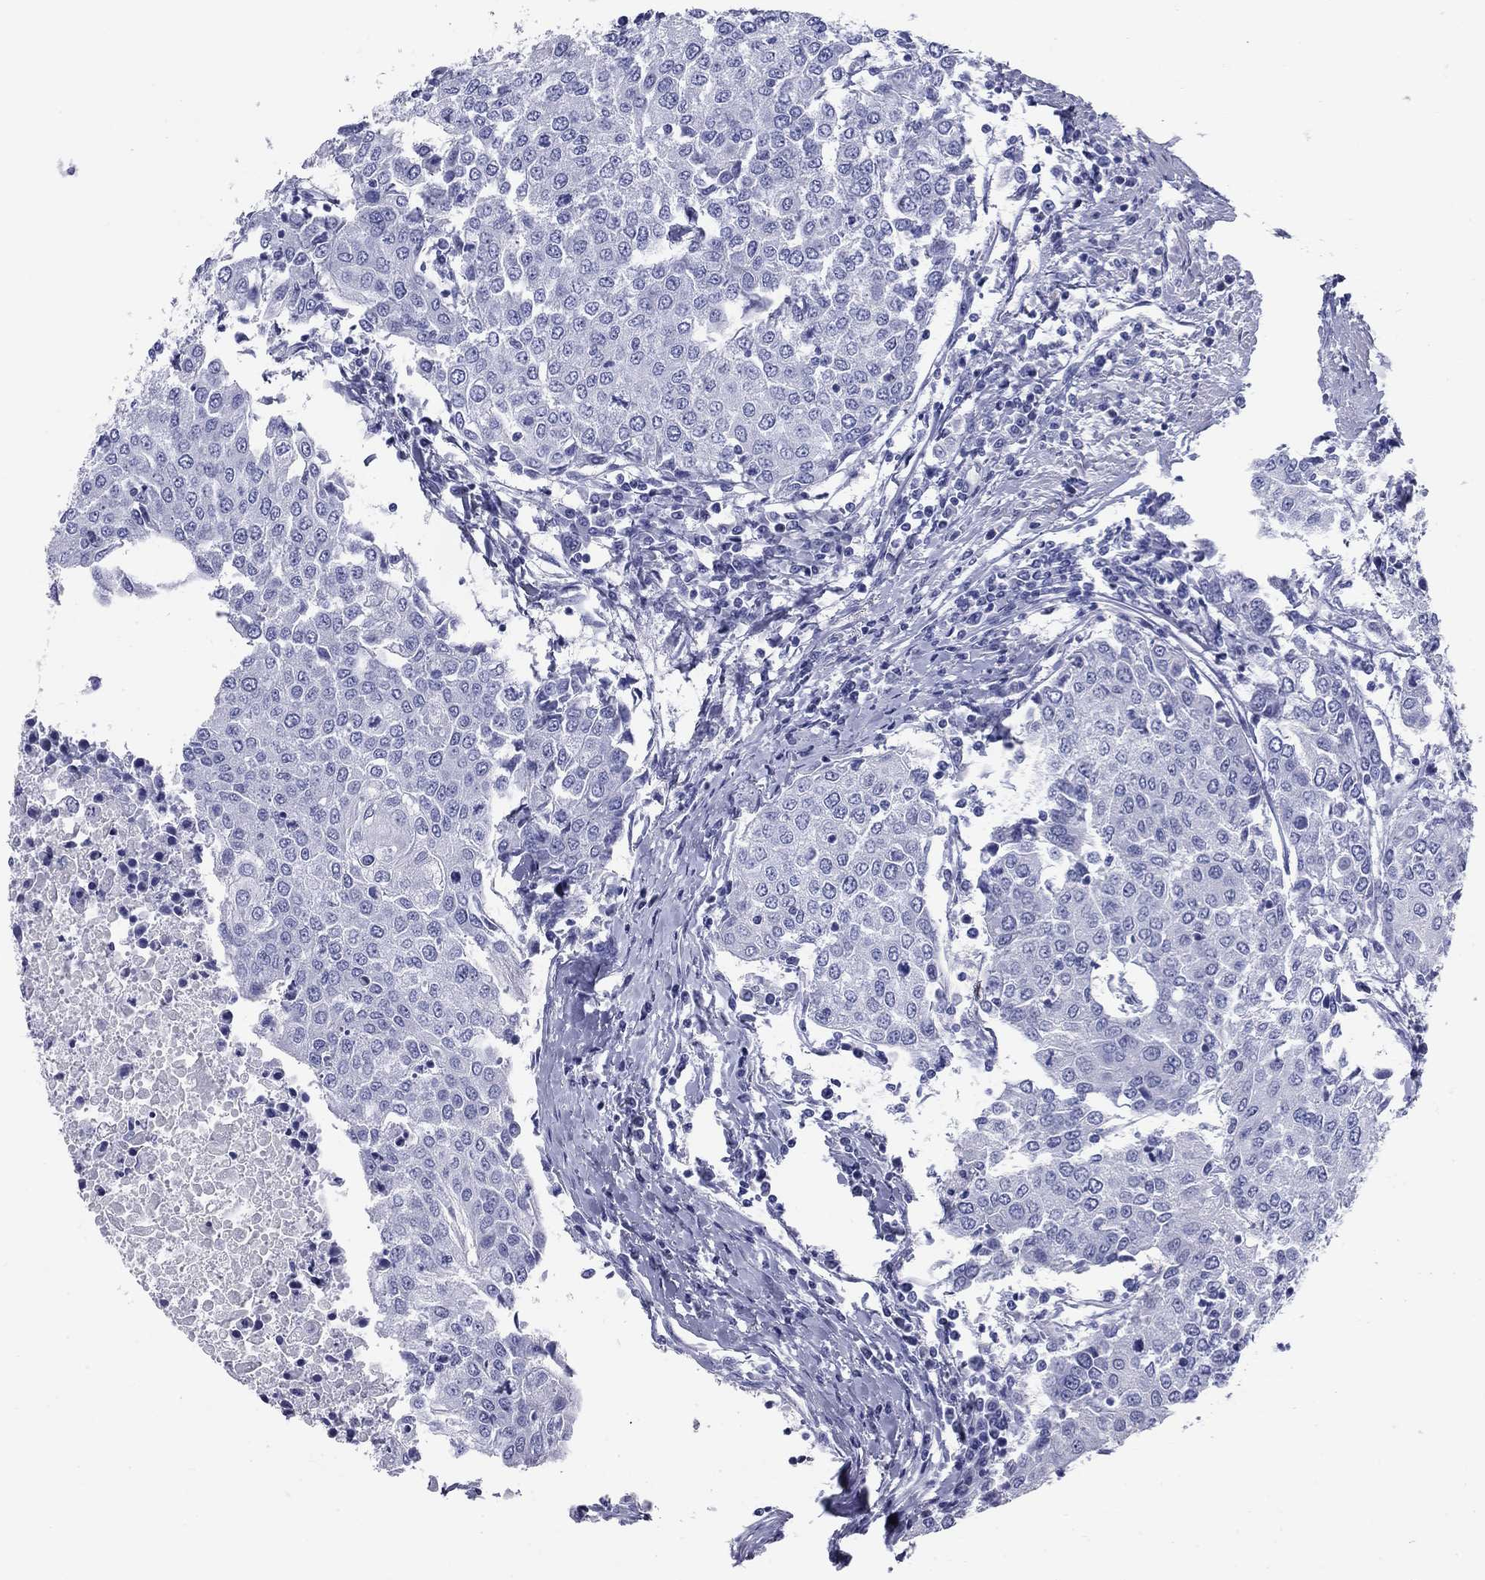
{"staining": {"intensity": "negative", "quantity": "none", "location": "none"}, "tissue": "urothelial cancer", "cell_type": "Tumor cells", "image_type": "cancer", "snomed": [{"axis": "morphology", "description": "Urothelial carcinoma, High grade"}, {"axis": "topography", "description": "Urinary bladder"}], "caption": "The image reveals no significant positivity in tumor cells of high-grade urothelial carcinoma. (DAB (3,3'-diaminobenzidine) IHC with hematoxylin counter stain).", "gene": "NPPA", "patient": {"sex": "female", "age": 85}}